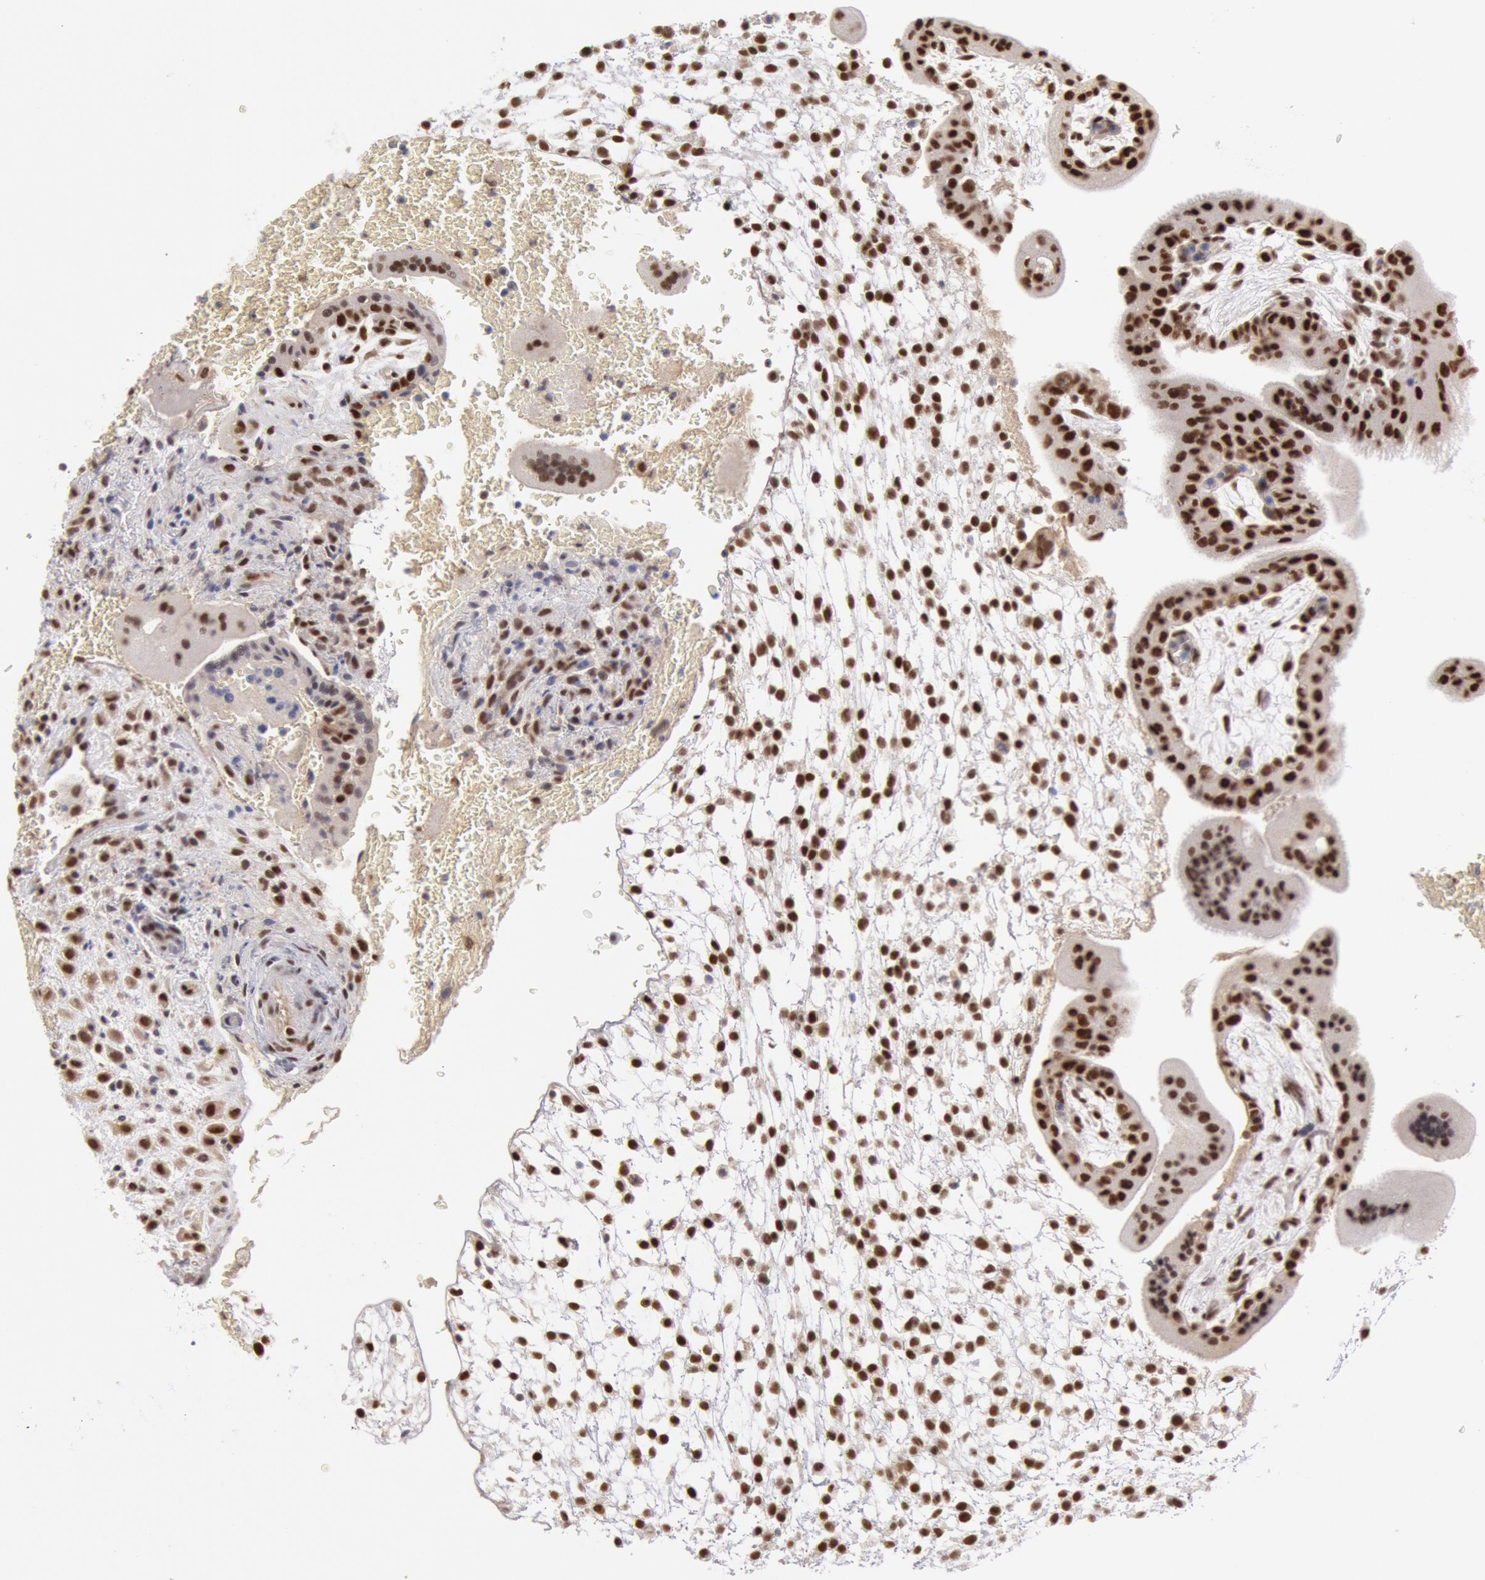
{"staining": {"intensity": "moderate", "quantity": ">75%", "location": "nuclear"}, "tissue": "placenta", "cell_type": "Decidual cells", "image_type": "normal", "snomed": [{"axis": "morphology", "description": "Normal tissue, NOS"}, {"axis": "topography", "description": "Placenta"}], "caption": "DAB (3,3'-diaminobenzidine) immunohistochemical staining of normal placenta shows moderate nuclear protein positivity in approximately >75% of decidual cells.", "gene": "PPP4R3B", "patient": {"sex": "female", "age": 35}}